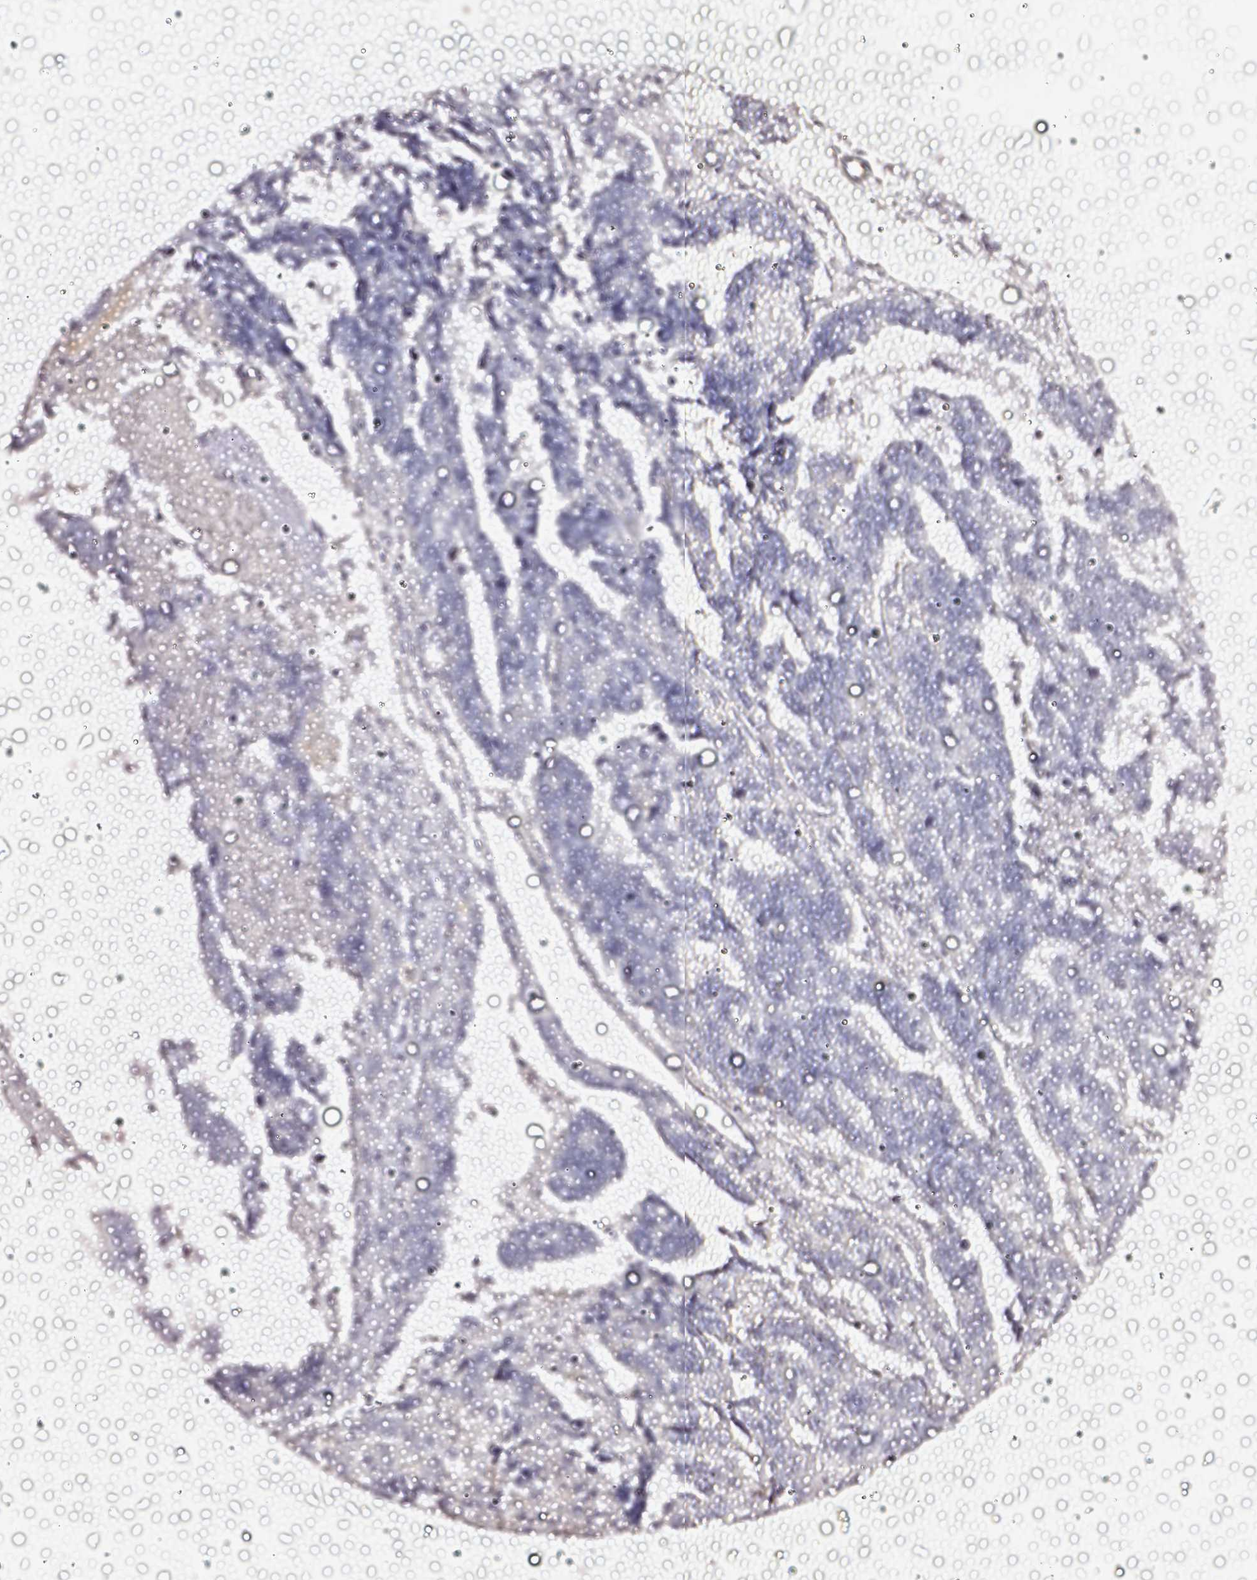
{"staining": {"intensity": "negative", "quantity": "none", "location": "none"}, "tissue": "endometrial cancer", "cell_type": "Tumor cells", "image_type": "cancer", "snomed": [{"axis": "morphology", "description": "Adenocarcinoma, NOS"}, {"axis": "topography", "description": "Endometrium"}], "caption": "This micrograph is of adenocarcinoma (endometrial) stained with immunohistochemistry (IHC) to label a protein in brown with the nuclei are counter-stained blue. There is no staining in tumor cells.", "gene": "CYB561A3", "patient": {"sex": "female", "age": 73}}